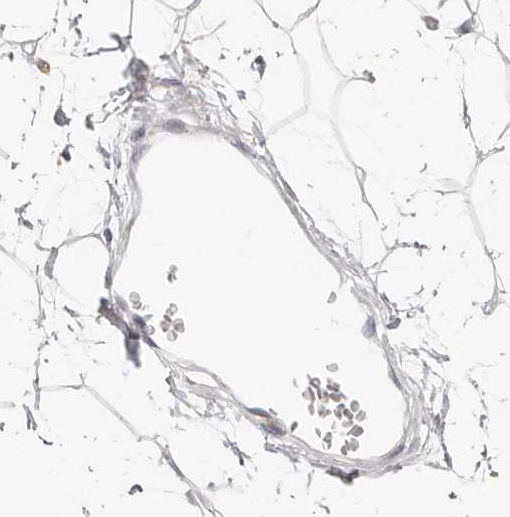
{"staining": {"intensity": "negative", "quantity": "none", "location": "none"}, "tissue": "adipose tissue", "cell_type": "Adipocytes", "image_type": "normal", "snomed": [{"axis": "morphology", "description": "Normal tissue, NOS"}, {"axis": "topography", "description": "Soft tissue"}], "caption": "This is an IHC histopathology image of normal human adipose tissue. There is no expression in adipocytes.", "gene": "IL32", "patient": {"sex": "male", "age": 72}}